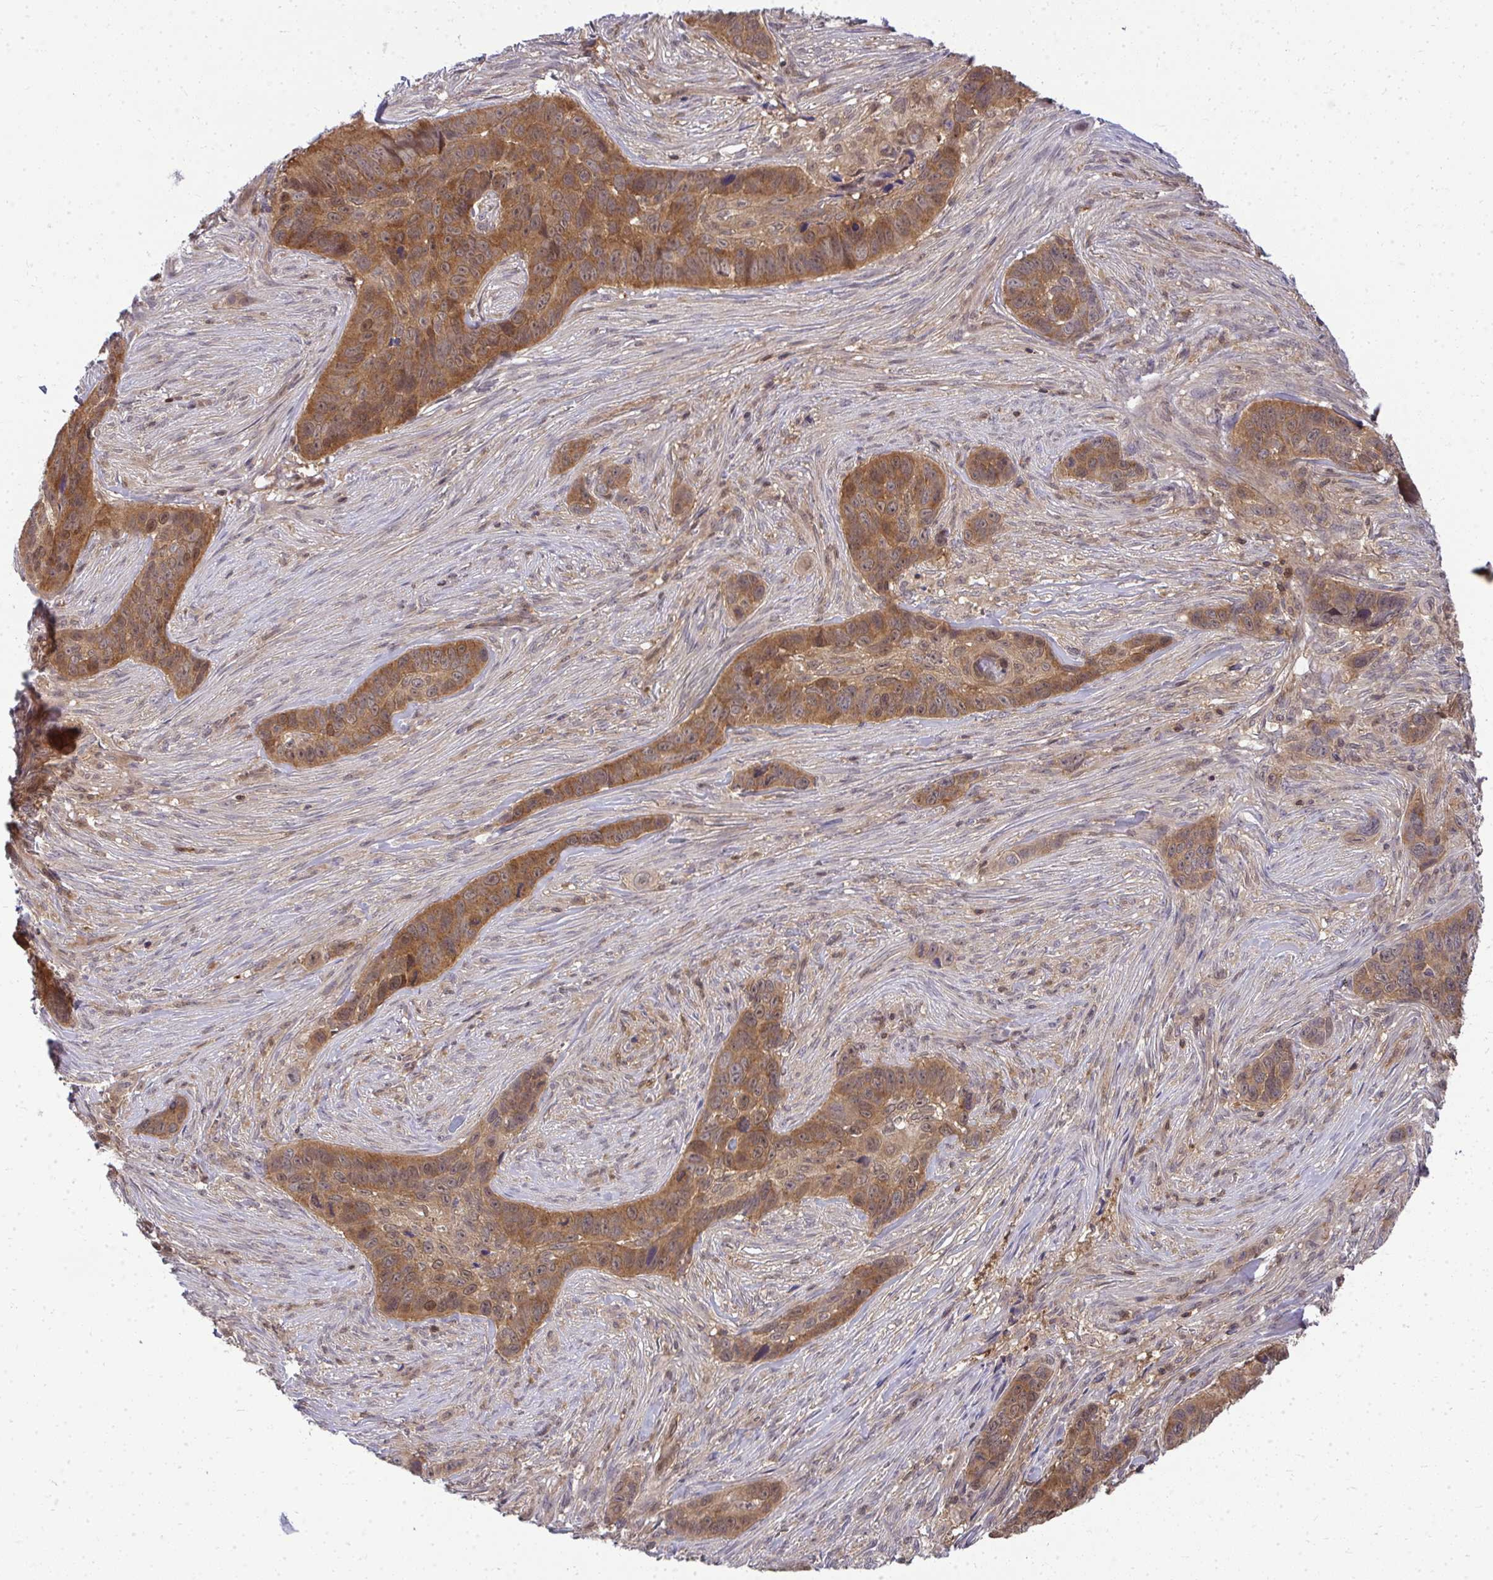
{"staining": {"intensity": "moderate", "quantity": ">75%", "location": "cytoplasmic/membranous"}, "tissue": "skin cancer", "cell_type": "Tumor cells", "image_type": "cancer", "snomed": [{"axis": "morphology", "description": "Basal cell carcinoma"}, {"axis": "topography", "description": "Skin"}], "caption": "Immunohistochemical staining of human basal cell carcinoma (skin) displays medium levels of moderate cytoplasmic/membranous staining in approximately >75% of tumor cells.", "gene": "HDHD2", "patient": {"sex": "female", "age": 82}}